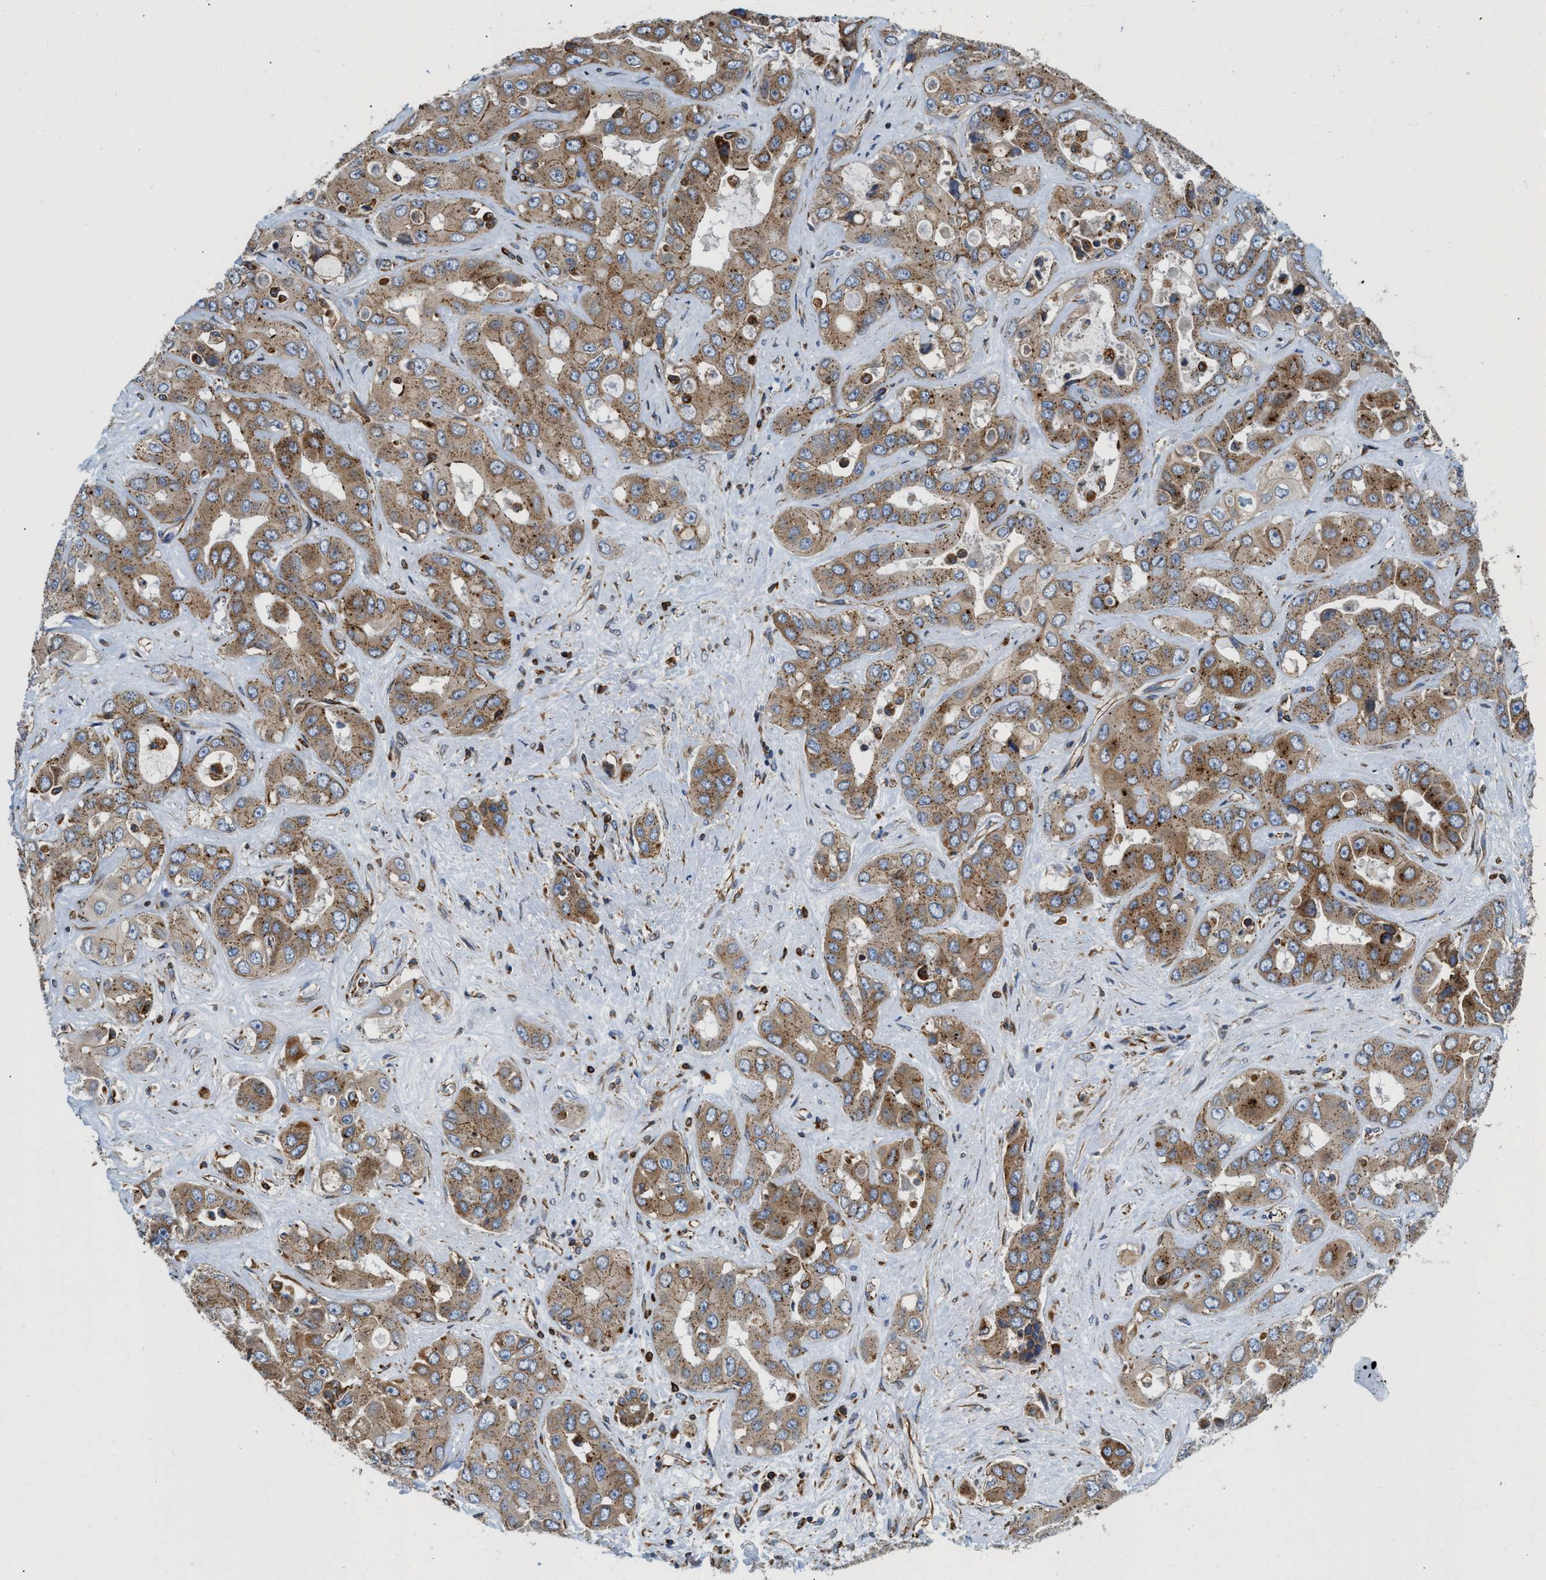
{"staining": {"intensity": "moderate", "quantity": ">75%", "location": "cytoplasmic/membranous"}, "tissue": "liver cancer", "cell_type": "Tumor cells", "image_type": "cancer", "snomed": [{"axis": "morphology", "description": "Cholangiocarcinoma"}, {"axis": "topography", "description": "Liver"}], "caption": "Immunohistochemistry of human liver cancer exhibits medium levels of moderate cytoplasmic/membranous positivity in approximately >75% of tumor cells. Nuclei are stained in blue.", "gene": "HSD17B12", "patient": {"sex": "female", "age": 52}}